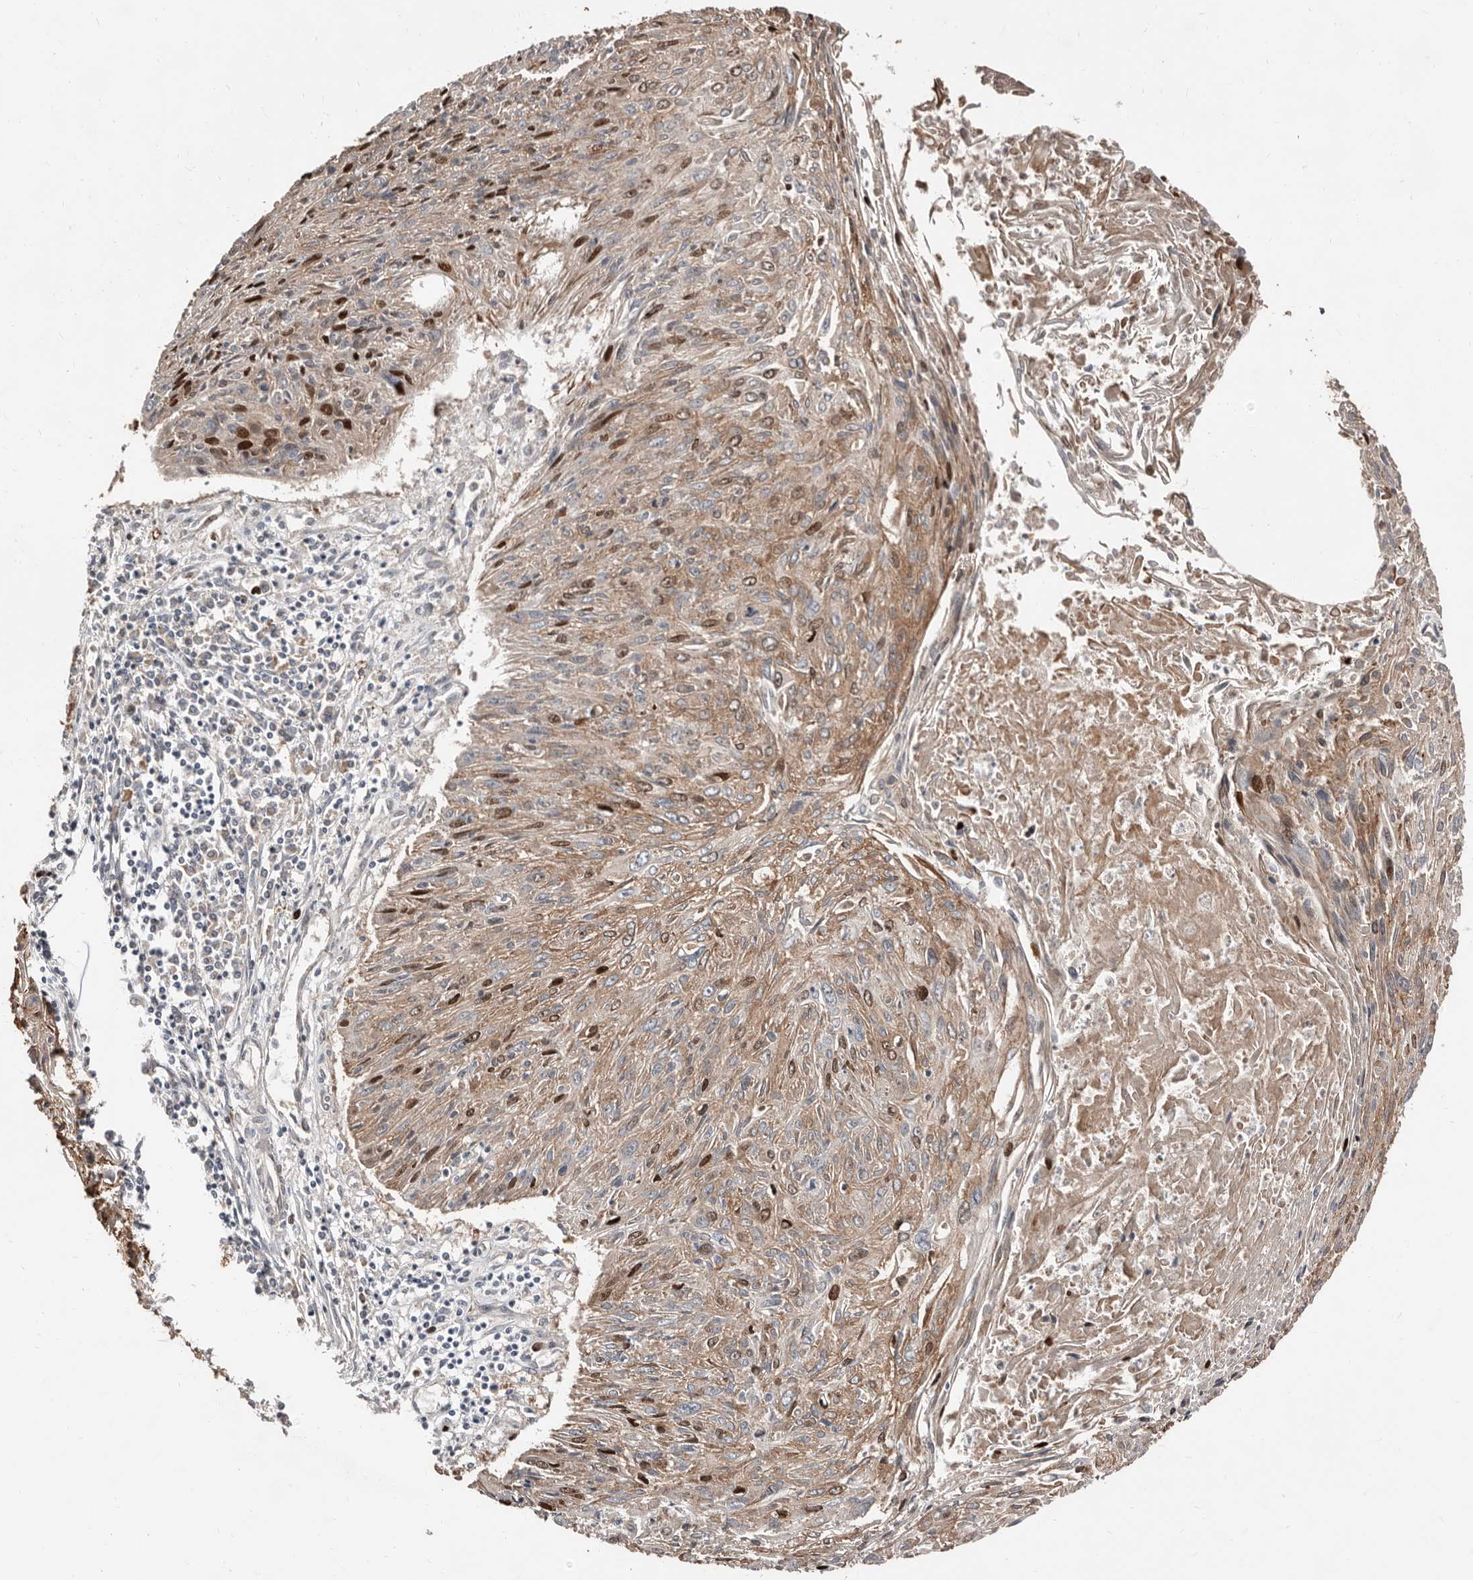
{"staining": {"intensity": "moderate", "quantity": ">75%", "location": "cytoplasmic/membranous,nuclear"}, "tissue": "cervical cancer", "cell_type": "Tumor cells", "image_type": "cancer", "snomed": [{"axis": "morphology", "description": "Squamous cell carcinoma, NOS"}, {"axis": "topography", "description": "Cervix"}], "caption": "An image of human cervical cancer (squamous cell carcinoma) stained for a protein exhibits moderate cytoplasmic/membranous and nuclear brown staining in tumor cells.", "gene": "SMYD4", "patient": {"sex": "female", "age": 51}}